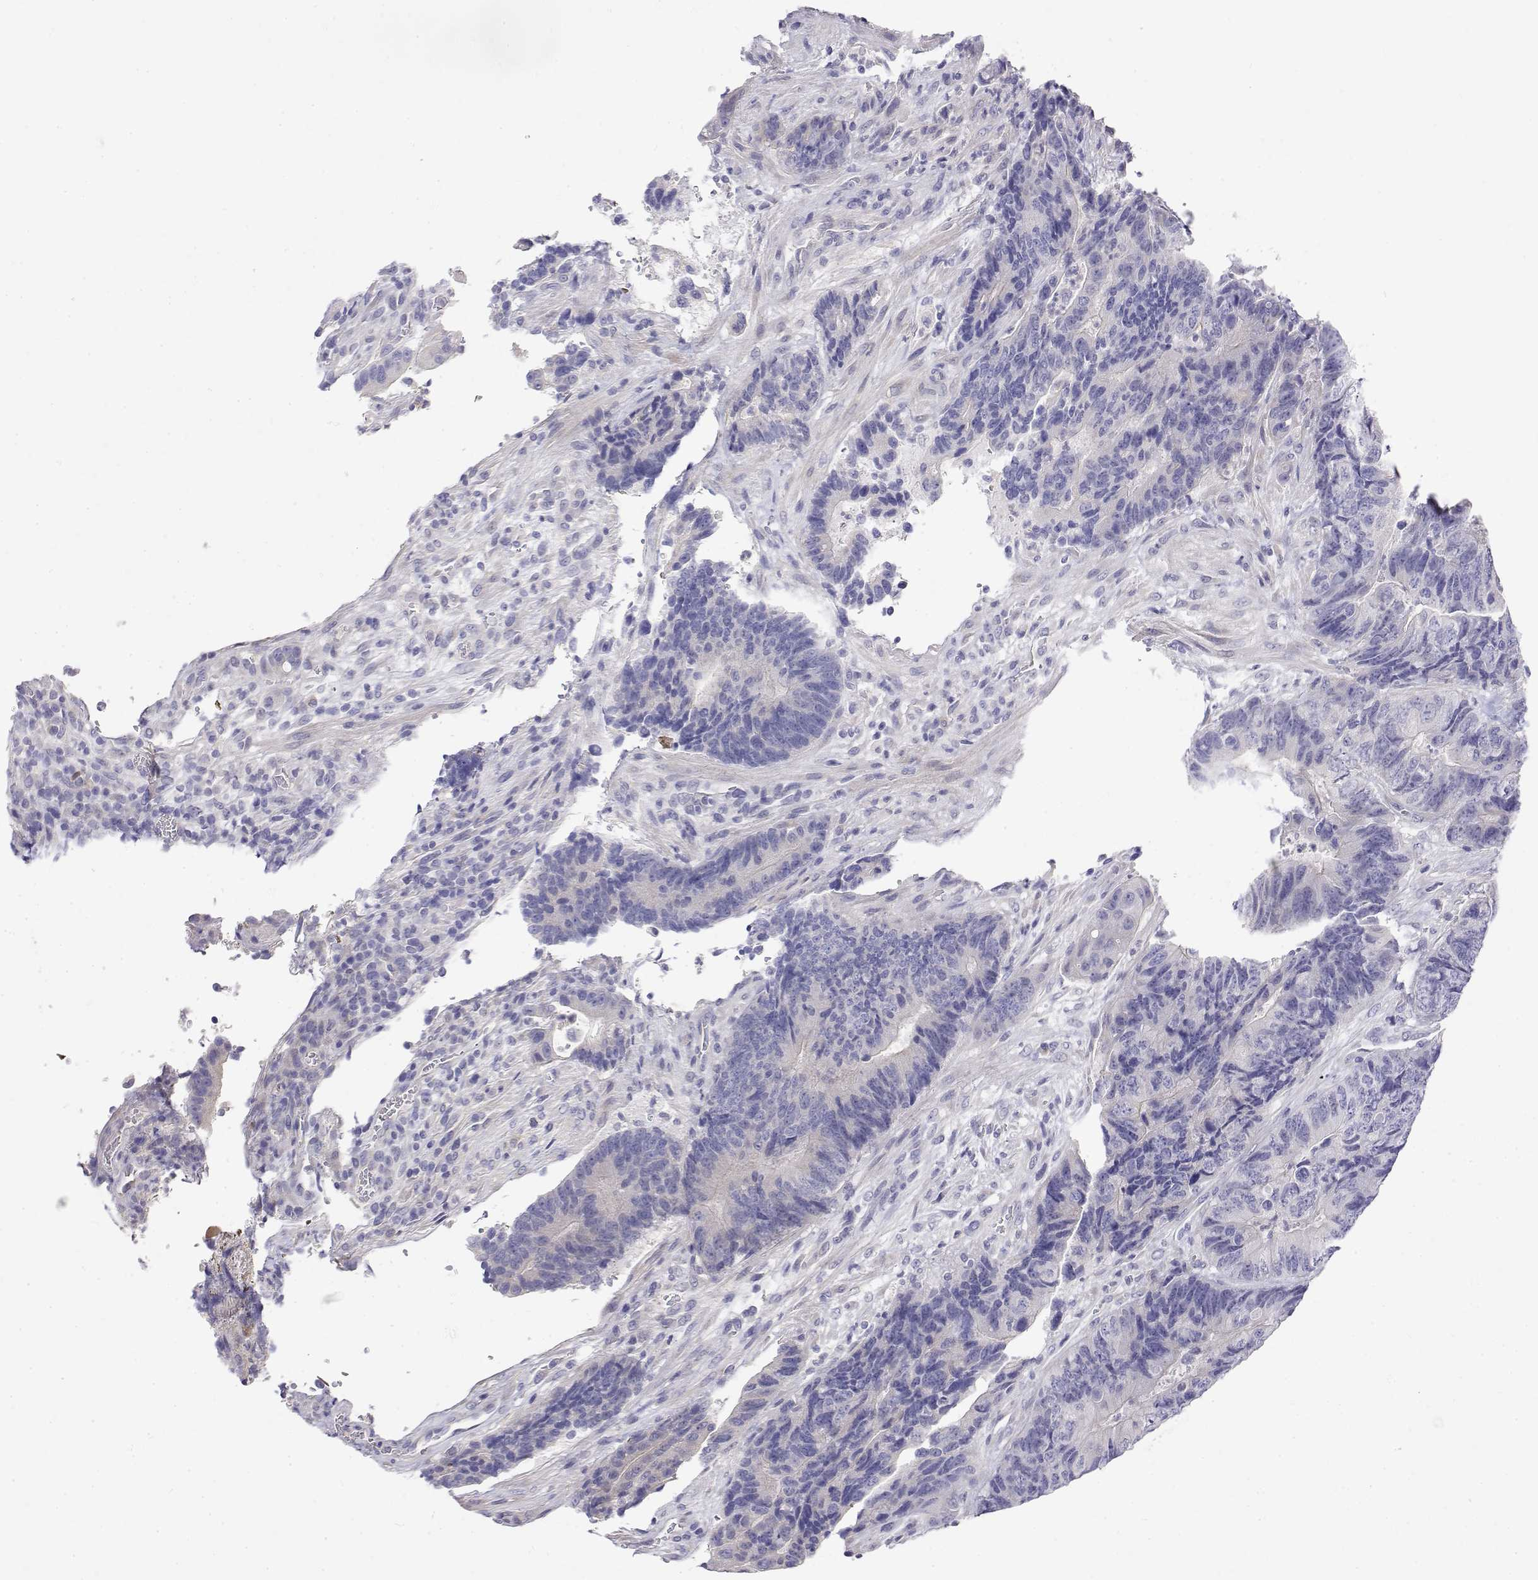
{"staining": {"intensity": "negative", "quantity": "none", "location": "none"}, "tissue": "colorectal cancer", "cell_type": "Tumor cells", "image_type": "cancer", "snomed": [{"axis": "morphology", "description": "Normal tissue, NOS"}, {"axis": "morphology", "description": "Adenocarcinoma, NOS"}, {"axis": "topography", "description": "Colon"}], "caption": "Immunohistochemical staining of adenocarcinoma (colorectal) exhibits no significant expression in tumor cells.", "gene": "LY6D", "patient": {"sex": "female", "age": 48}}